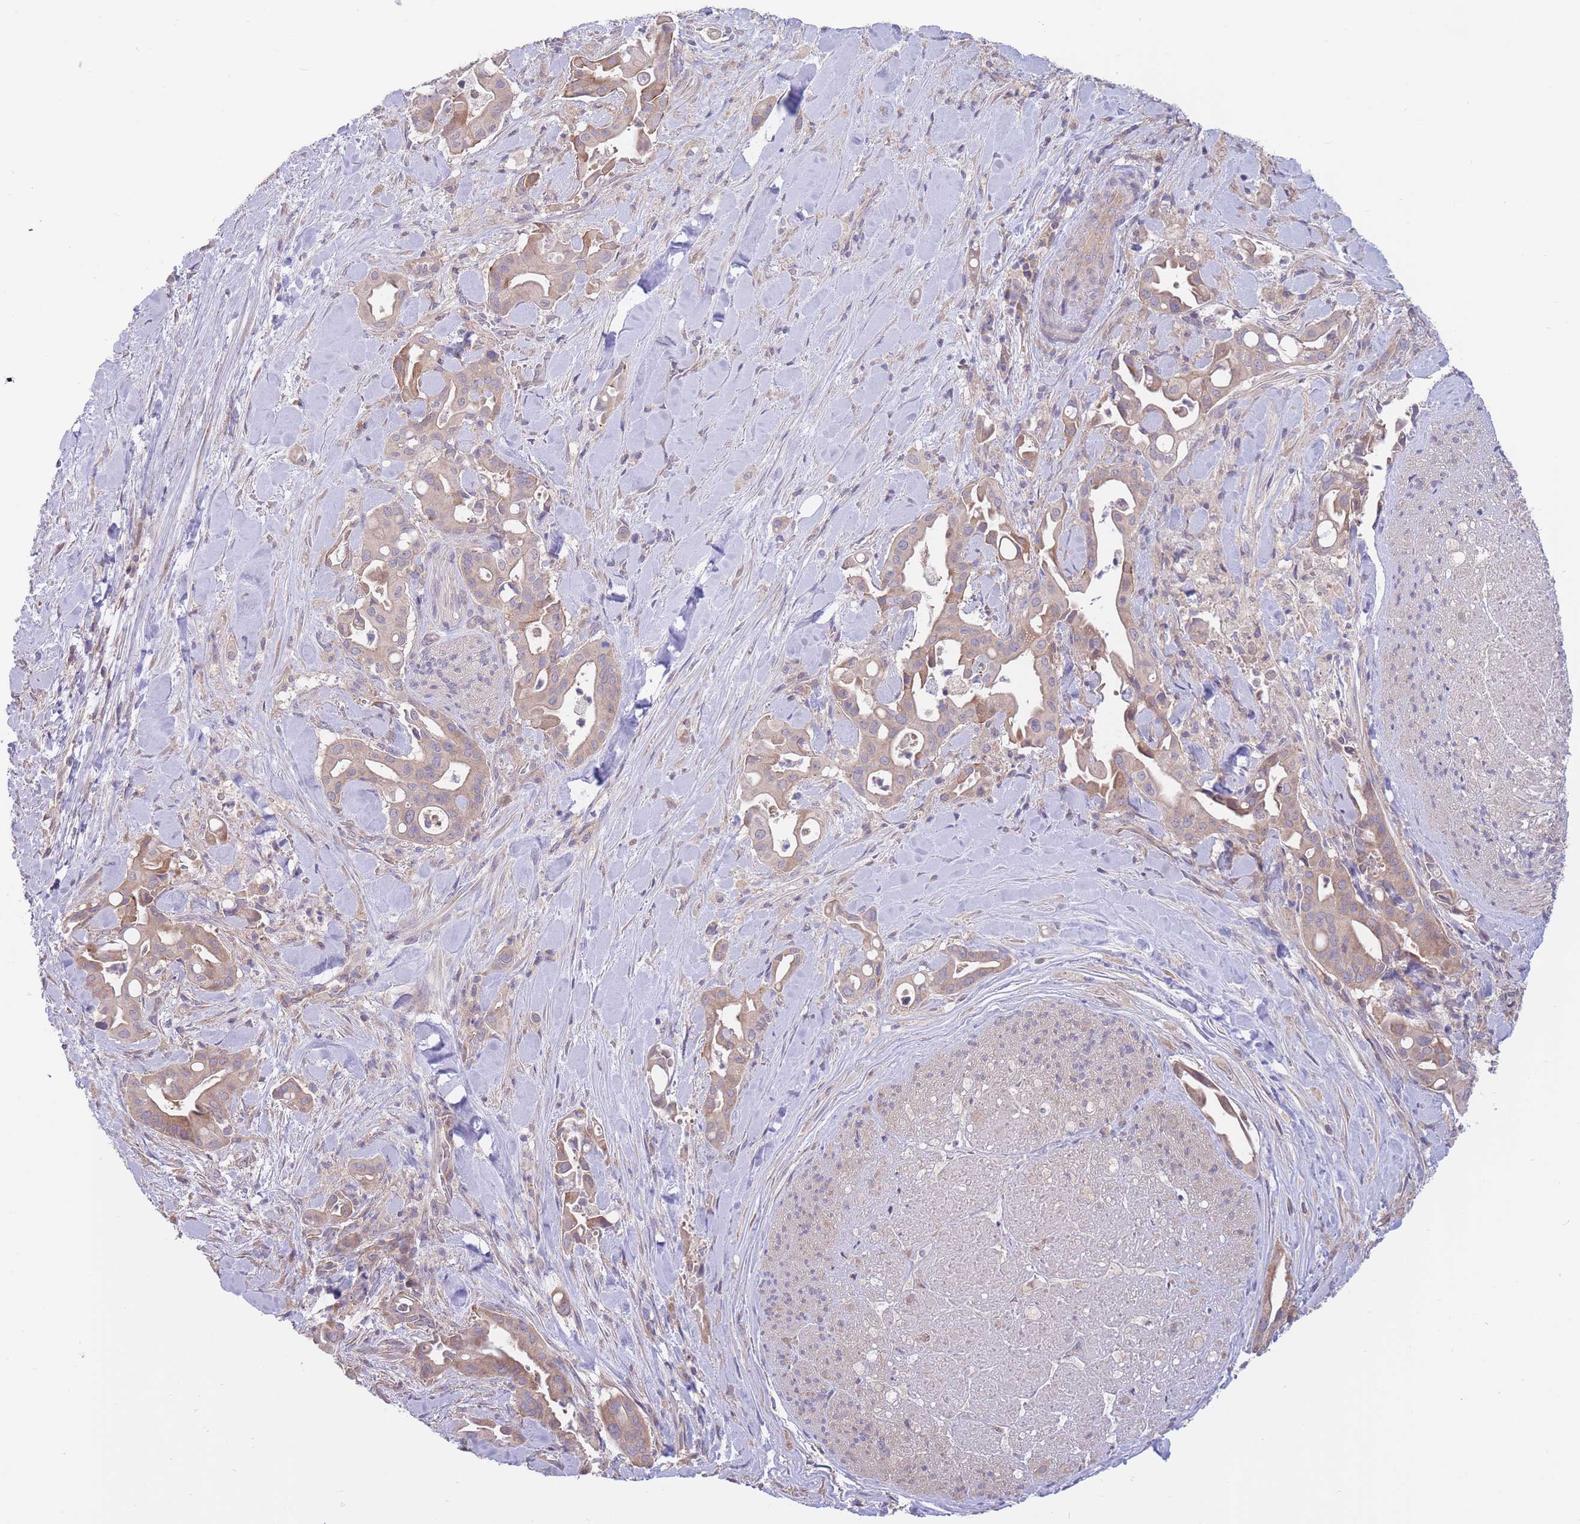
{"staining": {"intensity": "moderate", "quantity": "25%-75%", "location": "cytoplasmic/membranous"}, "tissue": "liver cancer", "cell_type": "Tumor cells", "image_type": "cancer", "snomed": [{"axis": "morphology", "description": "Cholangiocarcinoma"}, {"axis": "topography", "description": "Liver"}], "caption": "Liver cancer stained with immunohistochemistry (IHC) reveals moderate cytoplasmic/membranous staining in about 25%-75% of tumor cells.", "gene": "ALS2CL", "patient": {"sex": "female", "age": 68}}